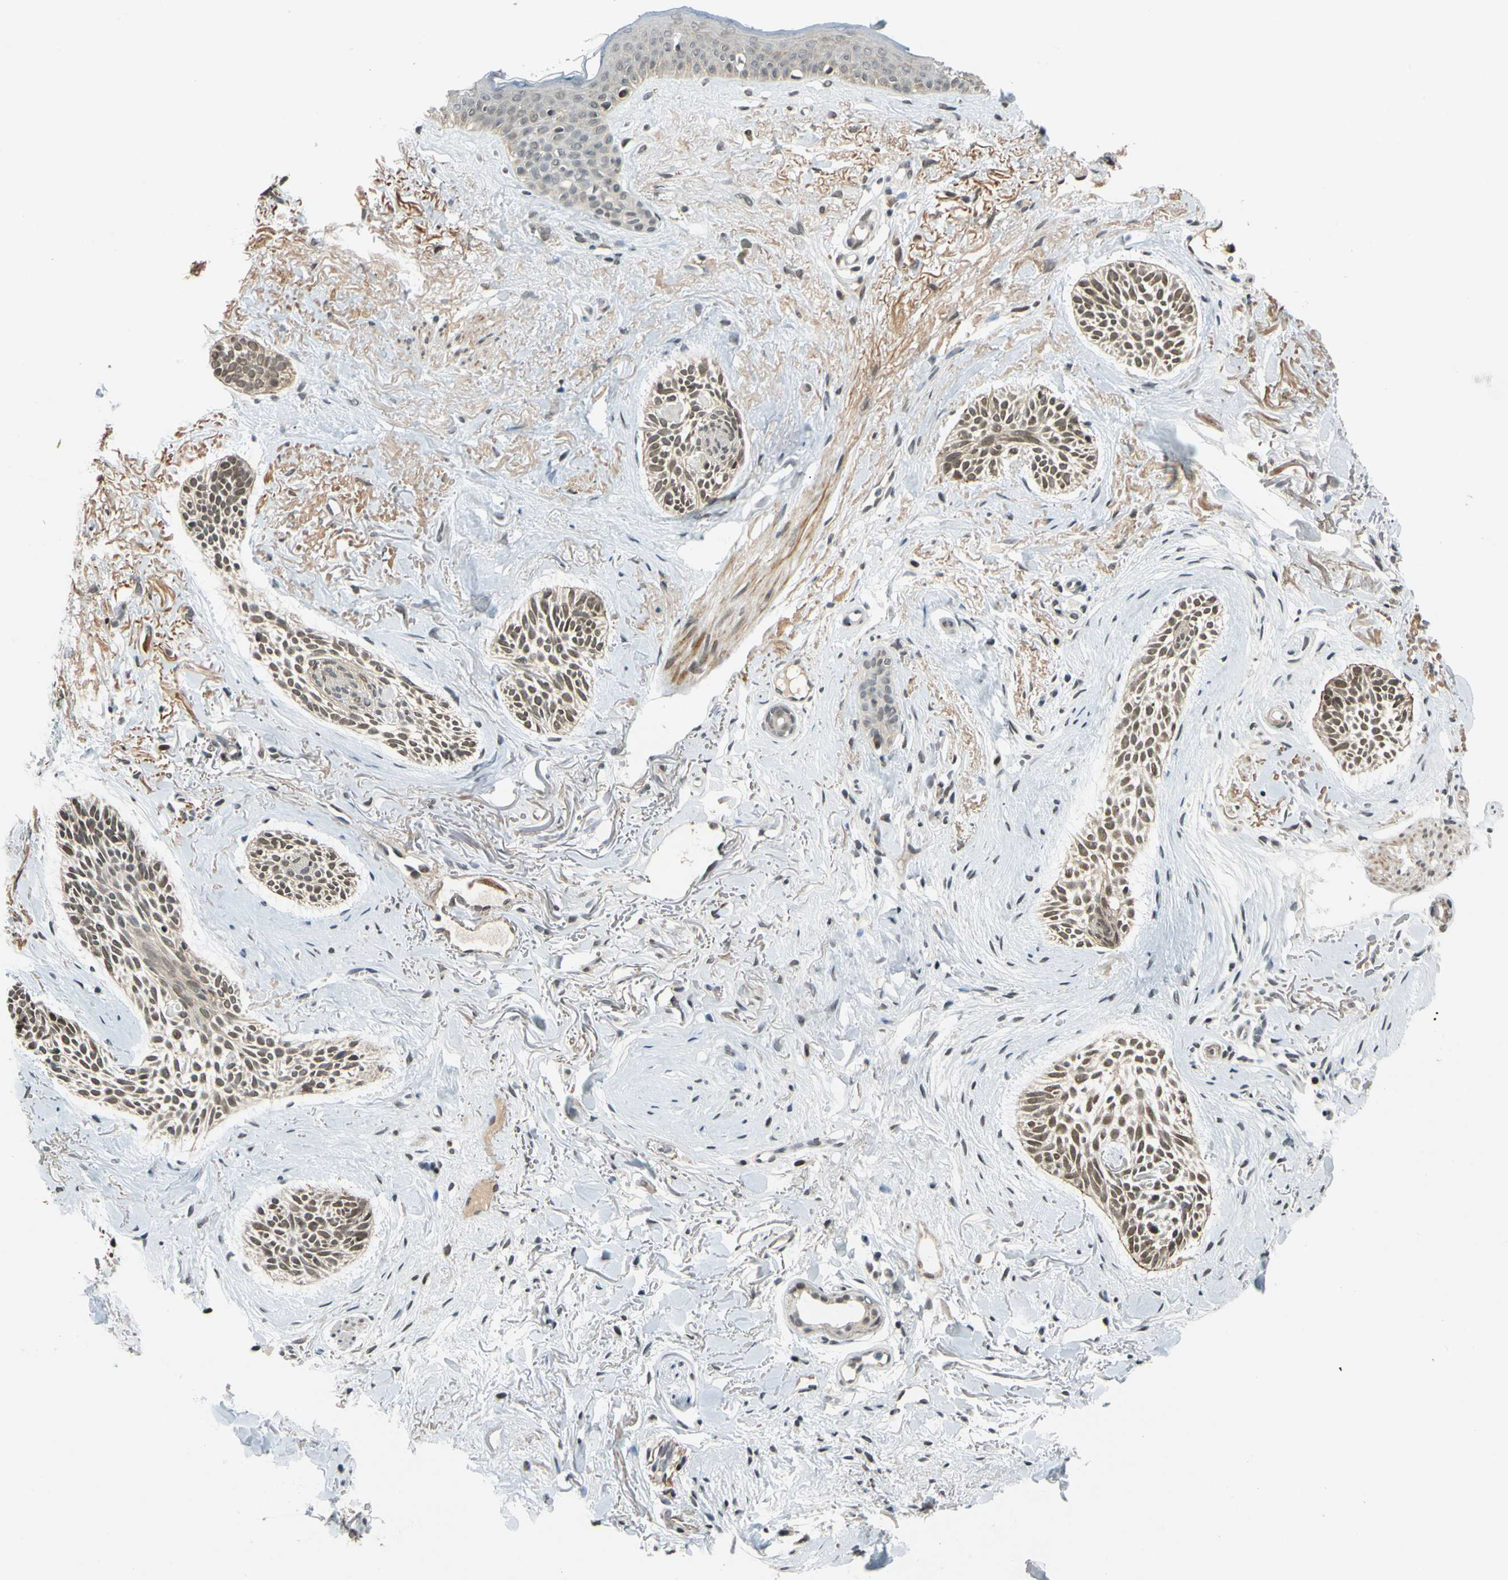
{"staining": {"intensity": "strong", "quantity": ">75%", "location": "cytoplasmic/membranous,nuclear"}, "tissue": "skin cancer", "cell_type": "Tumor cells", "image_type": "cancer", "snomed": [{"axis": "morphology", "description": "Normal tissue, NOS"}, {"axis": "morphology", "description": "Basal cell carcinoma"}, {"axis": "topography", "description": "Skin"}], "caption": "Skin cancer (basal cell carcinoma) stained with DAB (3,3'-diaminobenzidine) immunohistochemistry (IHC) demonstrates high levels of strong cytoplasmic/membranous and nuclear expression in about >75% of tumor cells.", "gene": "POGZ", "patient": {"sex": "female", "age": 84}}